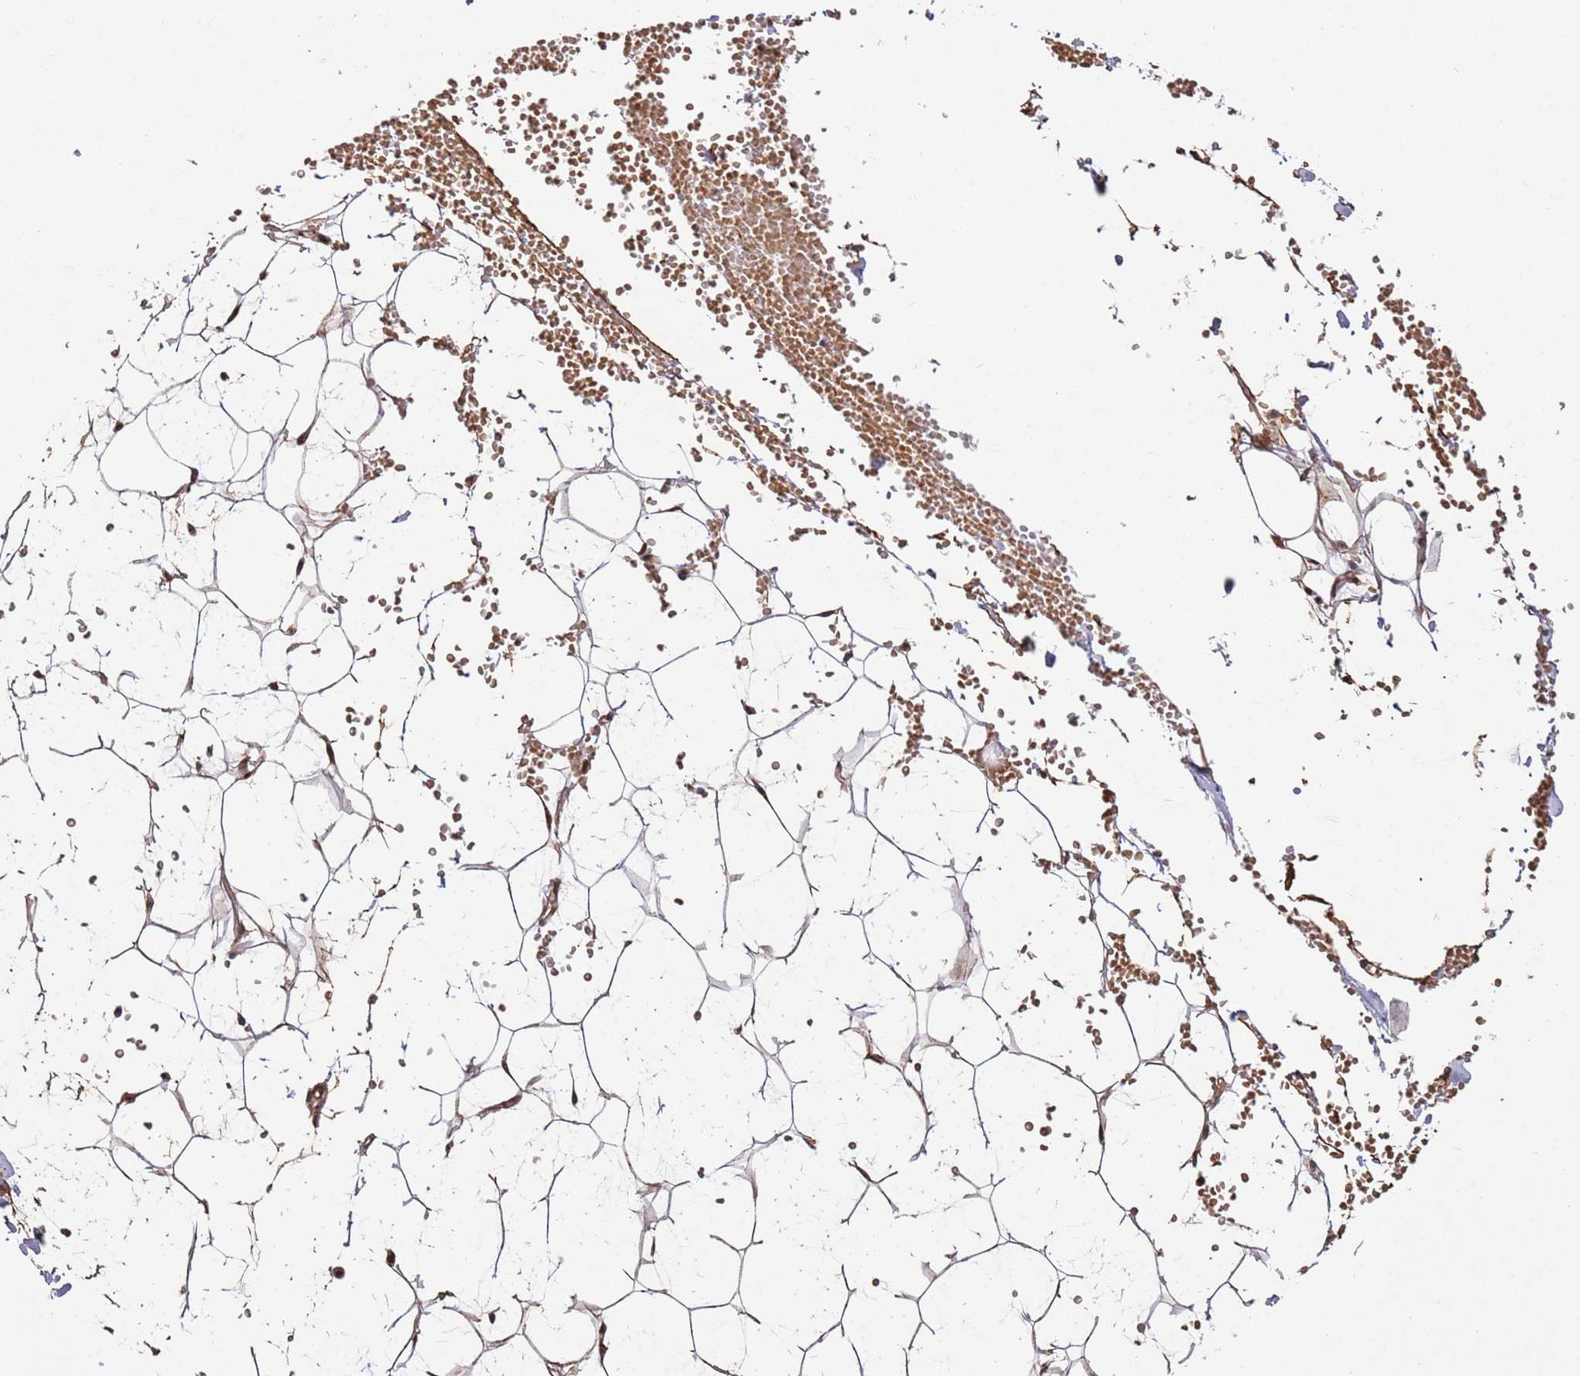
{"staining": {"intensity": "moderate", "quantity": ">75%", "location": "cytoplasmic/membranous"}, "tissue": "adipose tissue", "cell_type": "Adipocytes", "image_type": "normal", "snomed": [{"axis": "morphology", "description": "Normal tissue, NOS"}, {"axis": "topography", "description": "Breast"}], "caption": "Immunohistochemical staining of unremarkable human adipose tissue shows medium levels of moderate cytoplasmic/membranous positivity in approximately >75% of adipocytes. Using DAB (brown) and hematoxylin (blue) stains, captured at high magnification using brightfield microscopy.", "gene": "RHBDL1", "patient": {"sex": "female", "age": 23}}